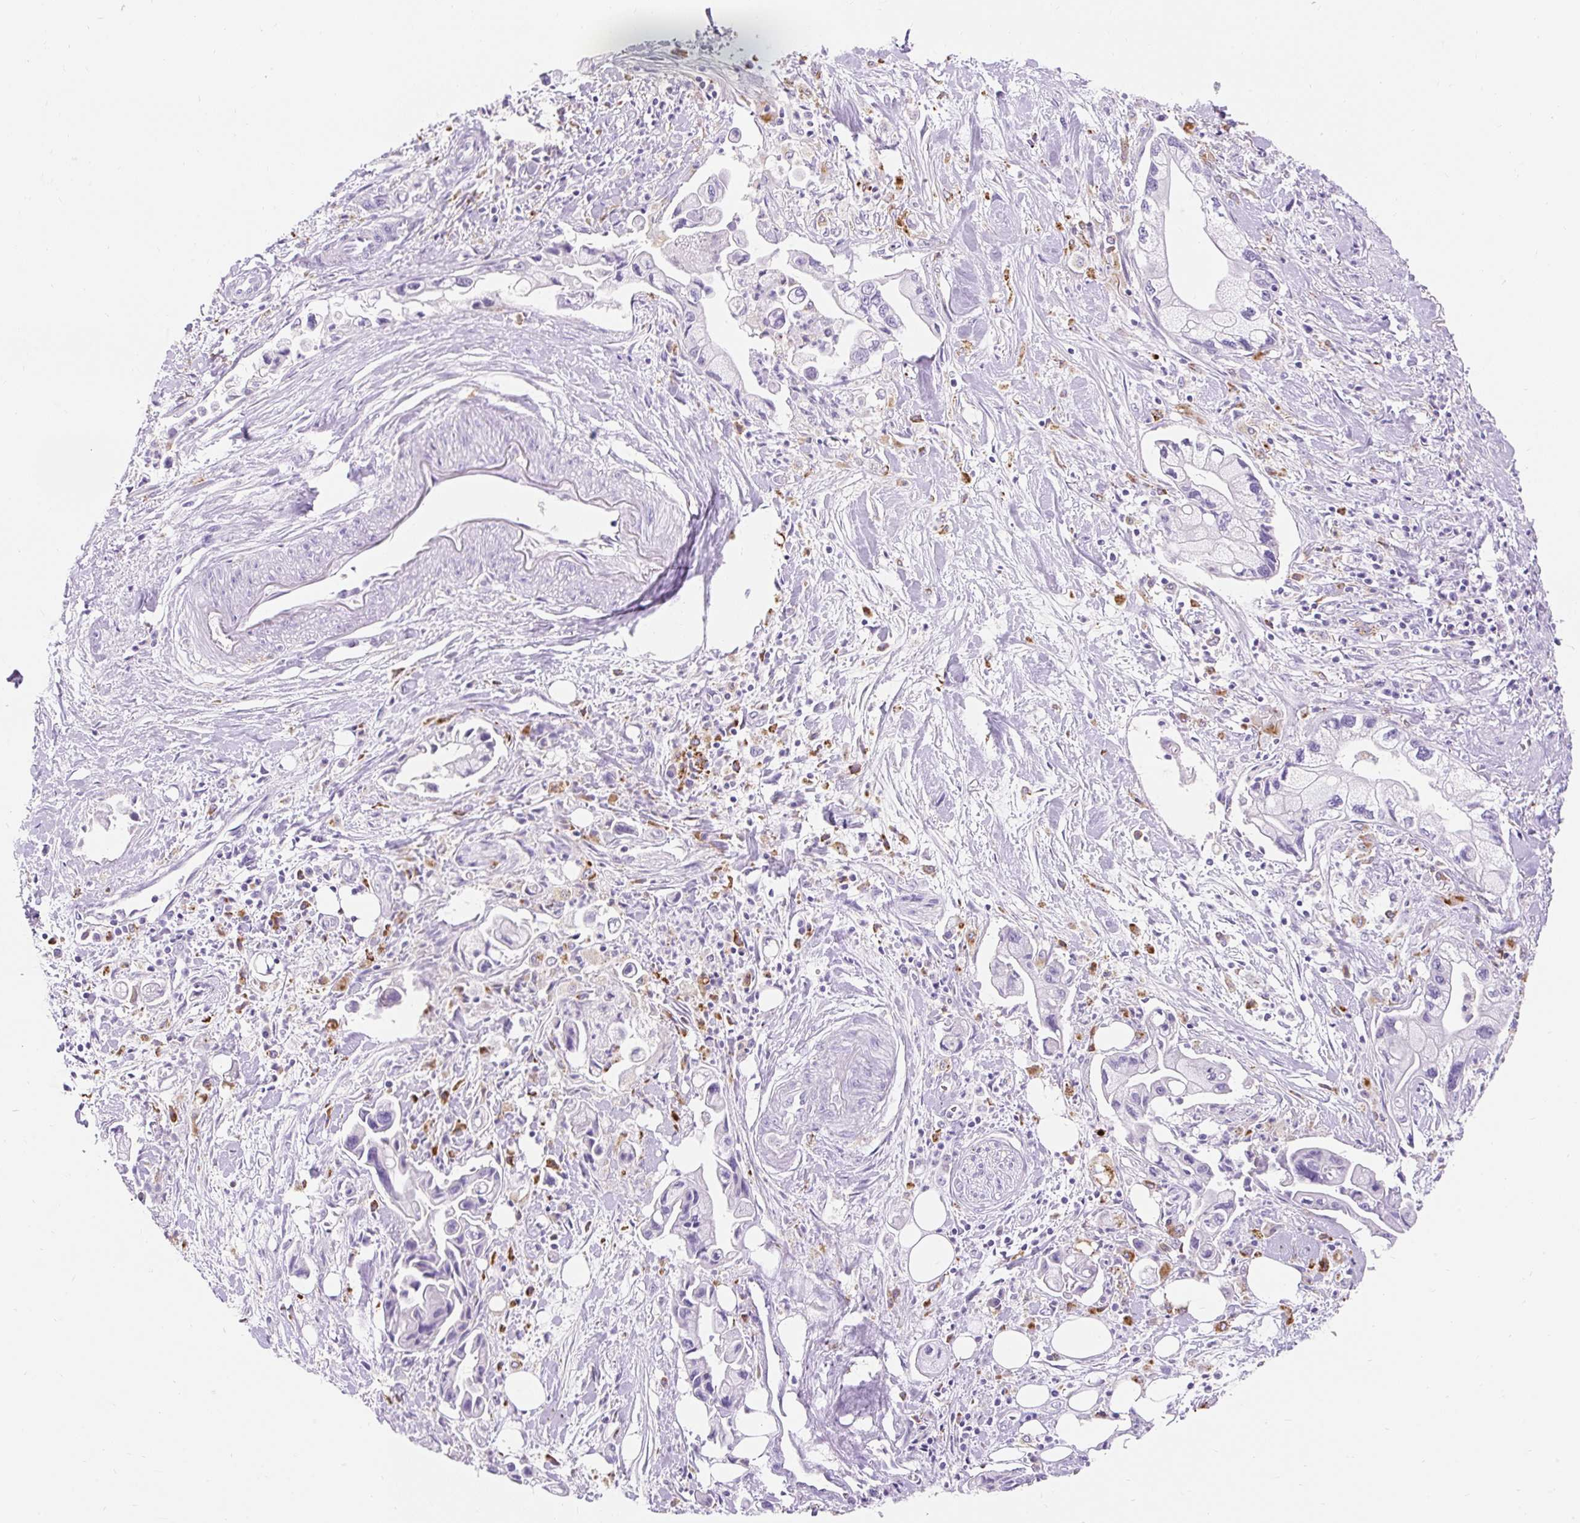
{"staining": {"intensity": "negative", "quantity": "none", "location": "none"}, "tissue": "pancreatic cancer", "cell_type": "Tumor cells", "image_type": "cancer", "snomed": [{"axis": "morphology", "description": "Adenocarcinoma, NOS"}, {"axis": "topography", "description": "Pancreas"}], "caption": "Image shows no significant protein expression in tumor cells of adenocarcinoma (pancreatic).", "gene": "TMEM150C", "patient": {"sex": "male", "age": 61}}